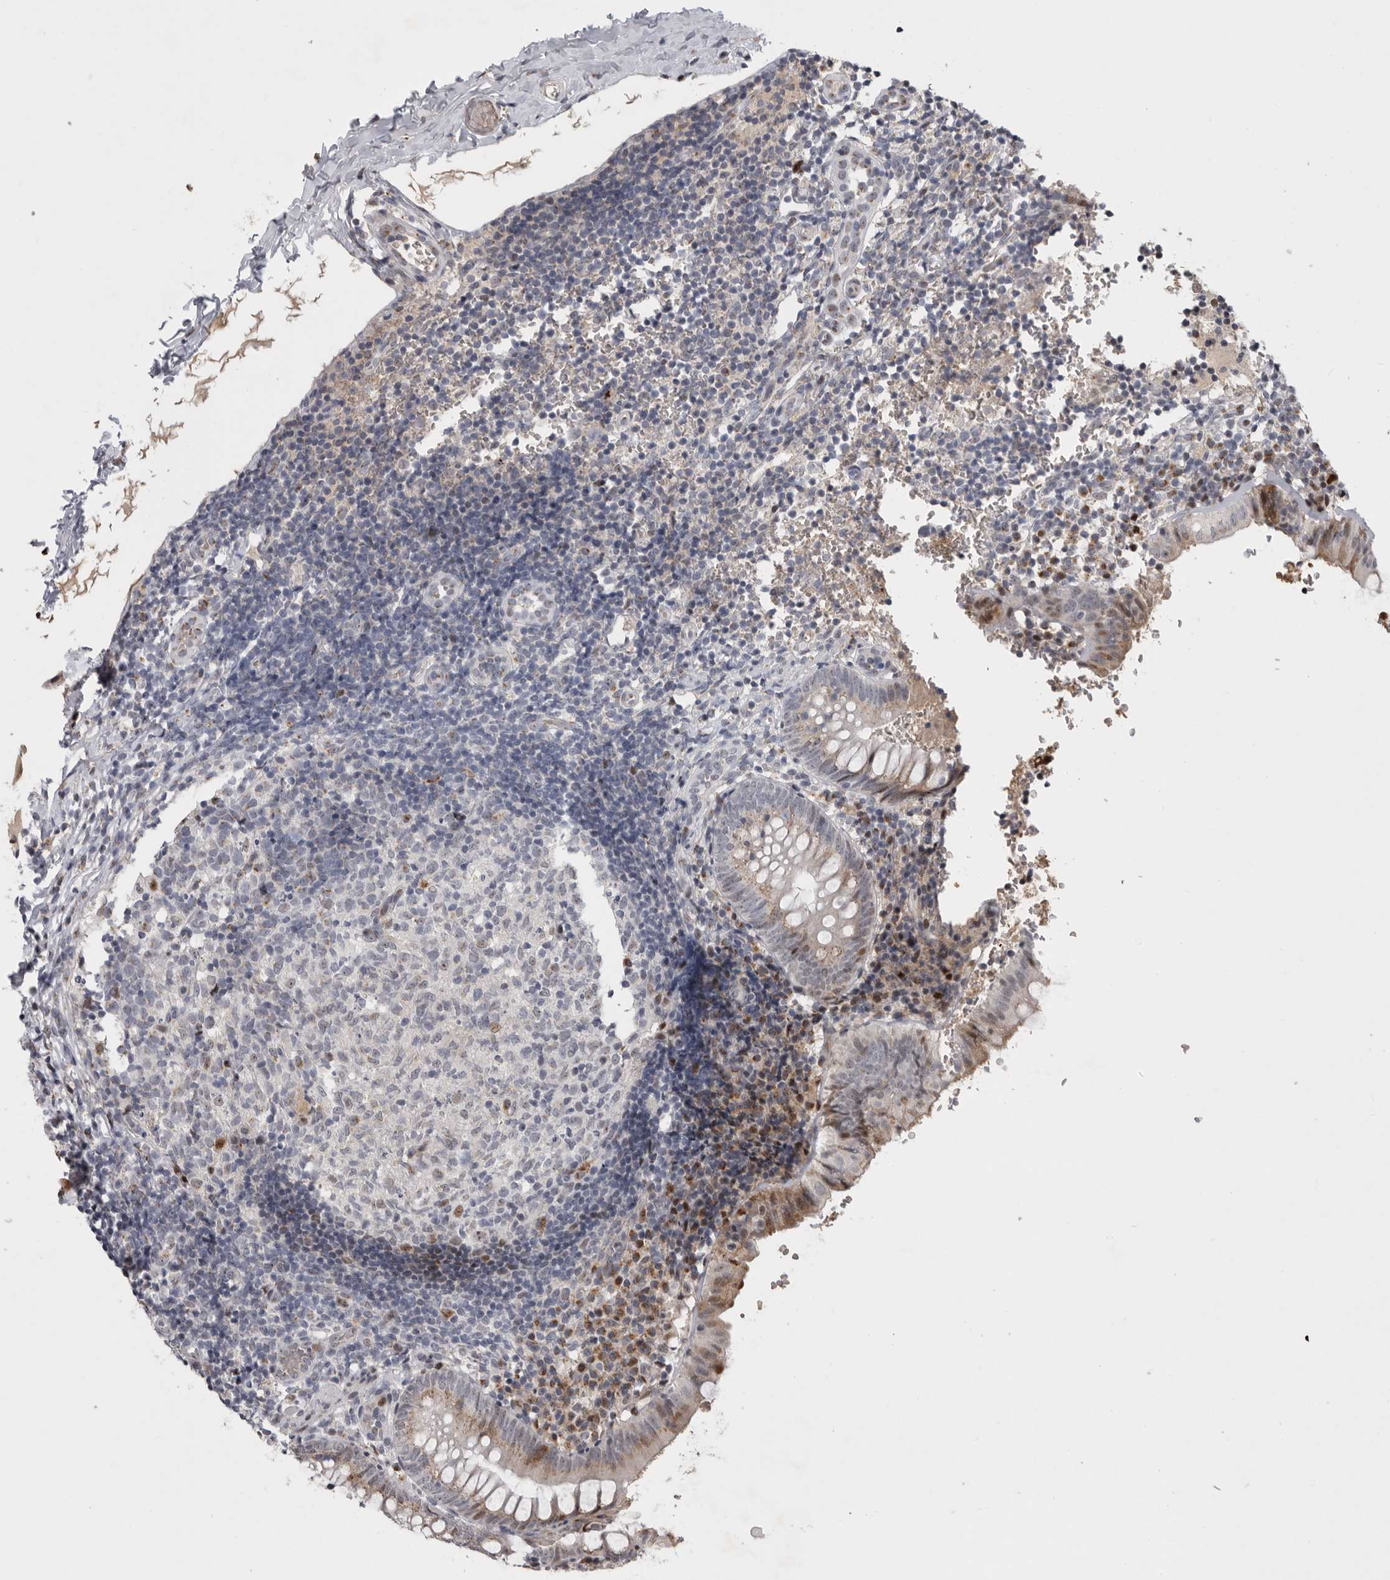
{"staining": {"intensity": "moderate", "quantity": "25%-75%", "location": "cytoplasmic/membranous"}, "tissue": "appendix", "cell_type": "Glandular cells", "image_type": "normal", "snomed": [{"axis": "morphology", "description": "Normal tissue, NOS"}, {"axis": "topography", "description": "Appendix"}], "caption": "Unremarkable appendix was stained to show a protein in brown. There is medium levels of moderate cytoplasmic/membranous staining in about 25%-75% of glandular cells.", "gene": "PCMTD1", "patient": {"sex": "male", "age": 8}}